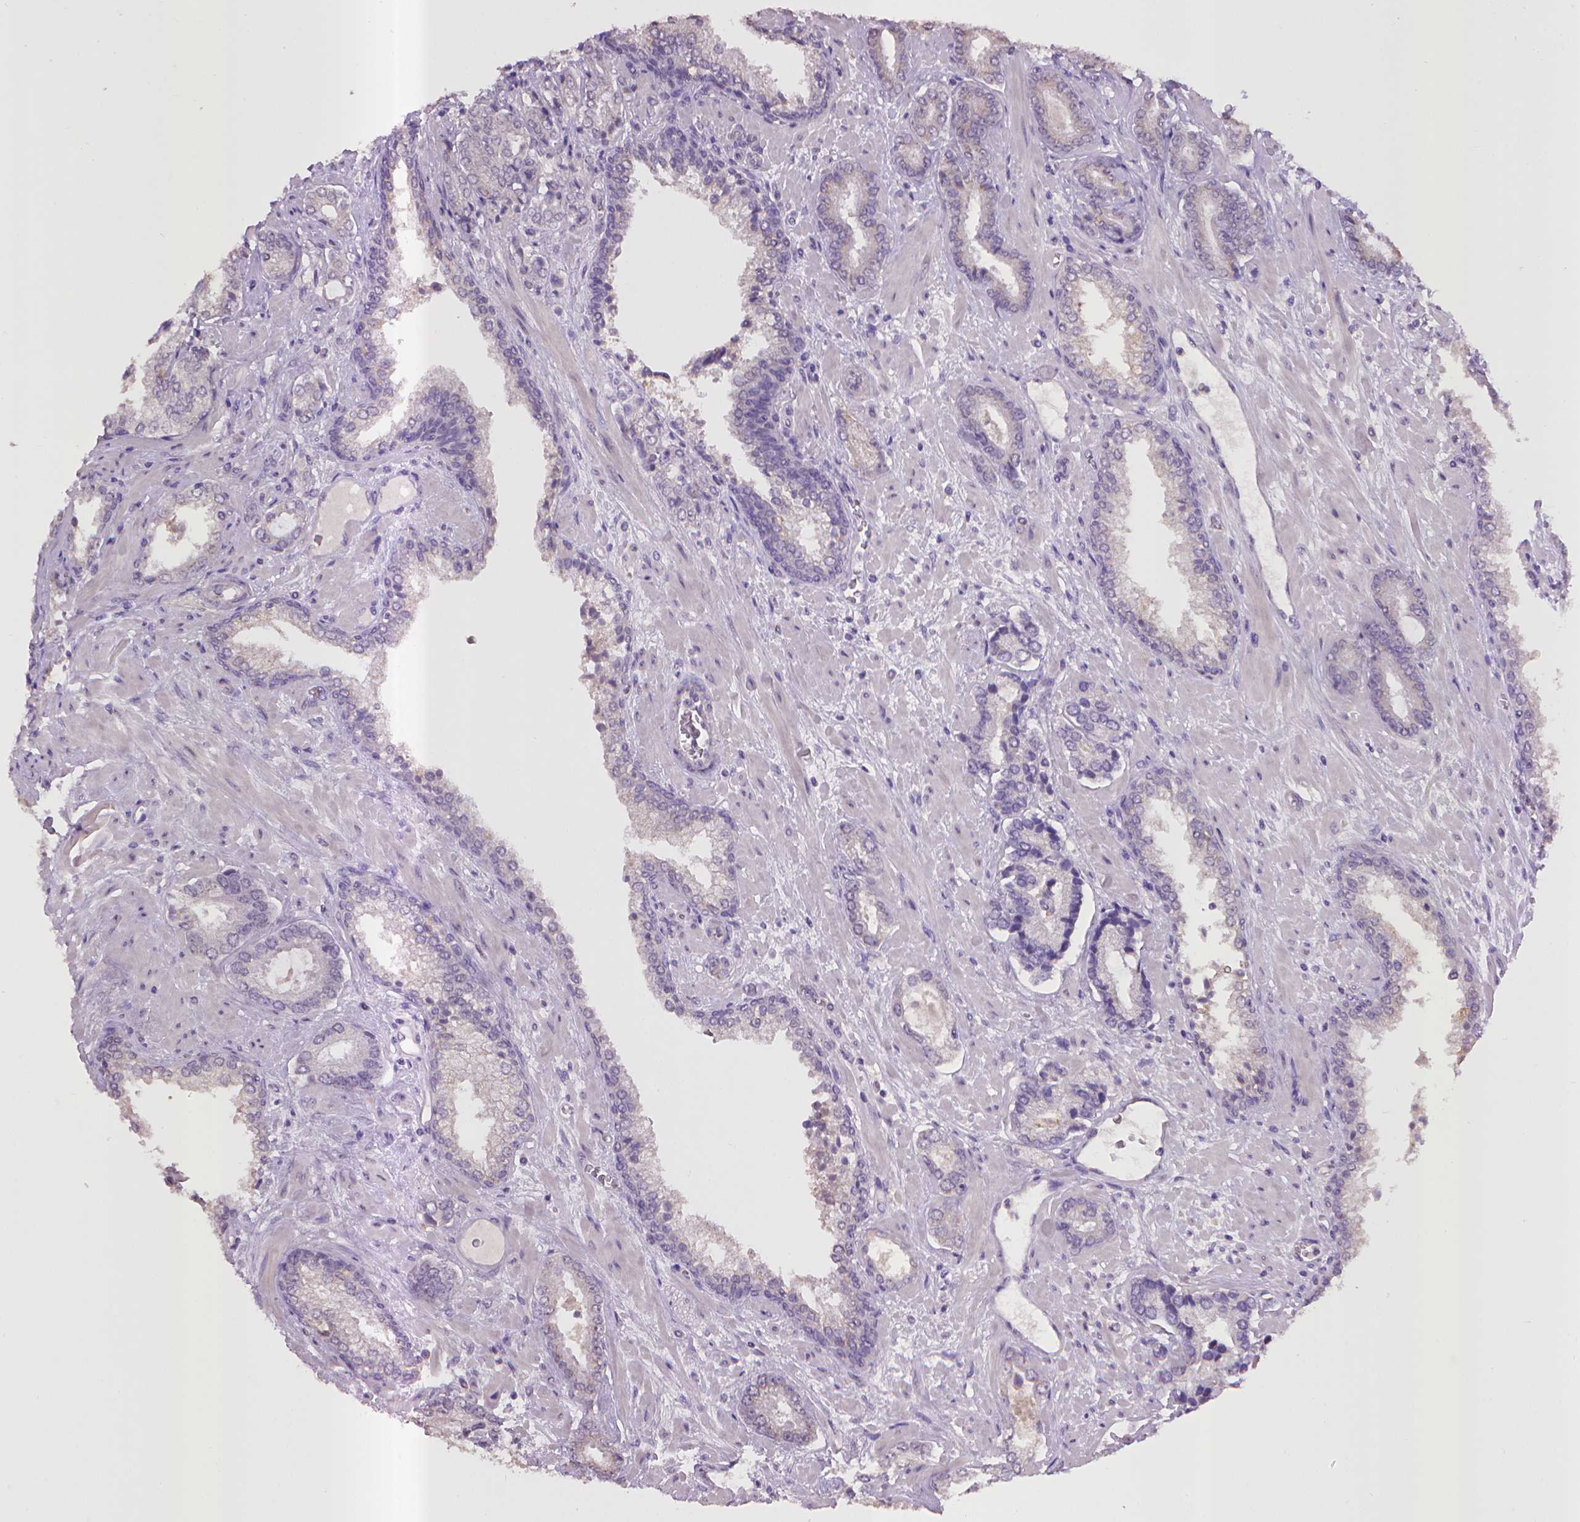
{"staining": {"intensity": "negative", "quantity": "none", "location": "none"}, "tissue": "prostate cancer", "cell_type": "Tumor cells", "image_type": "cancer", "snomed": [{"axis": "morphology", "description": "Adenocarcinoma, Low grade"}, {"axis": "topography", "description": "Prostate"}], "caption": "Immunohistochemical staining of prostate cancer (adenocarcinoma (low-grade)) displays no significant staining in tumor cells.", "gene": "CPM", "patient": {"sex": "male", "age": 61}}